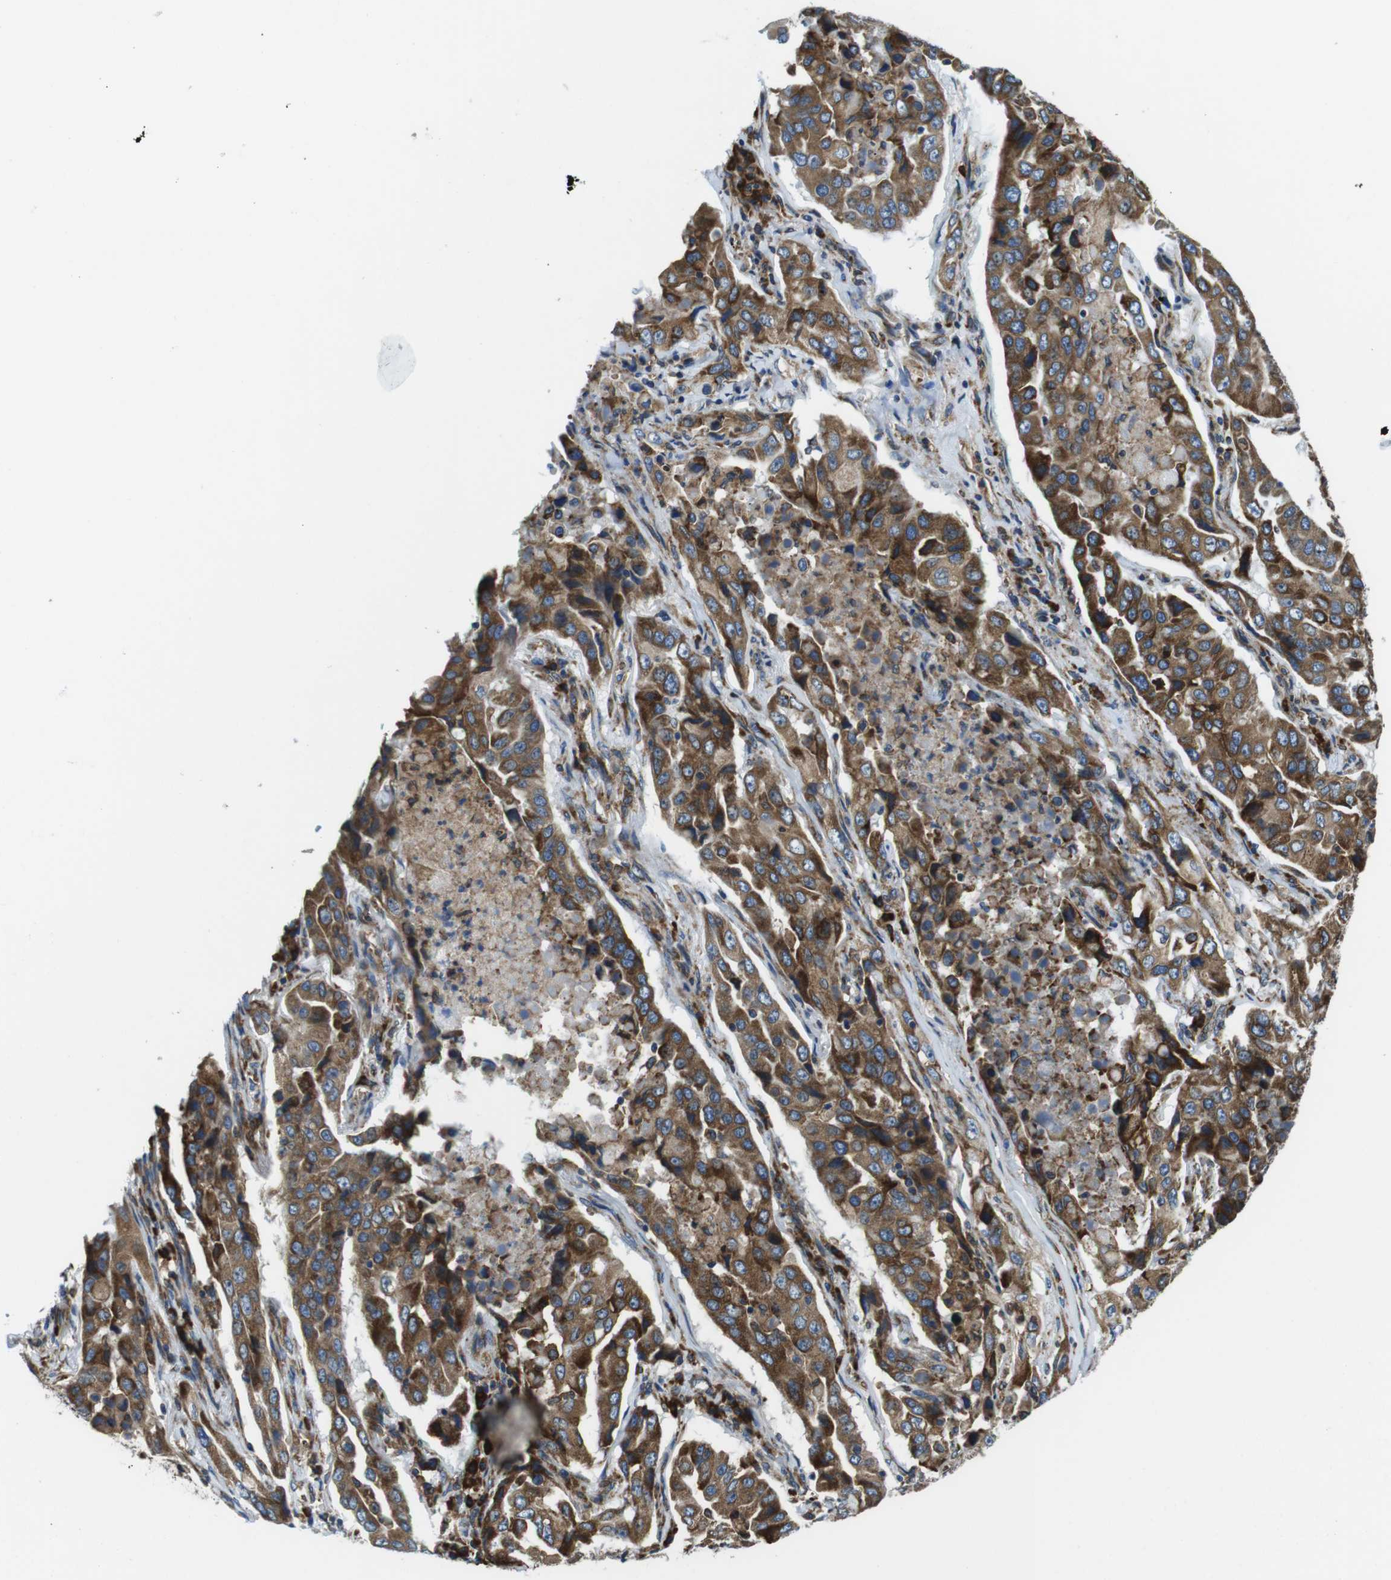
{"staining": {"intensity": "moderate", "quantity": ">75%", "location": "cytoplasmic/membranous"}, "tissue": "lung cancer", "cell_type": "Tumor cells", "image_type": "cancer", "snomed": [{"axis": "morphology", "description": "Adenocarcinoma, NOS"}, {"axis": "topography", "description": "Lung"}], "caption": "Lung cancer (adenocarcinoma) was stained to show a protein in brown. There is medium levels of moderate cytoplasmic/membranous staining in approximately >75% of tumor cells.", "gene": "UGGT1", "patient": {"sex": "female", "age": 65}}